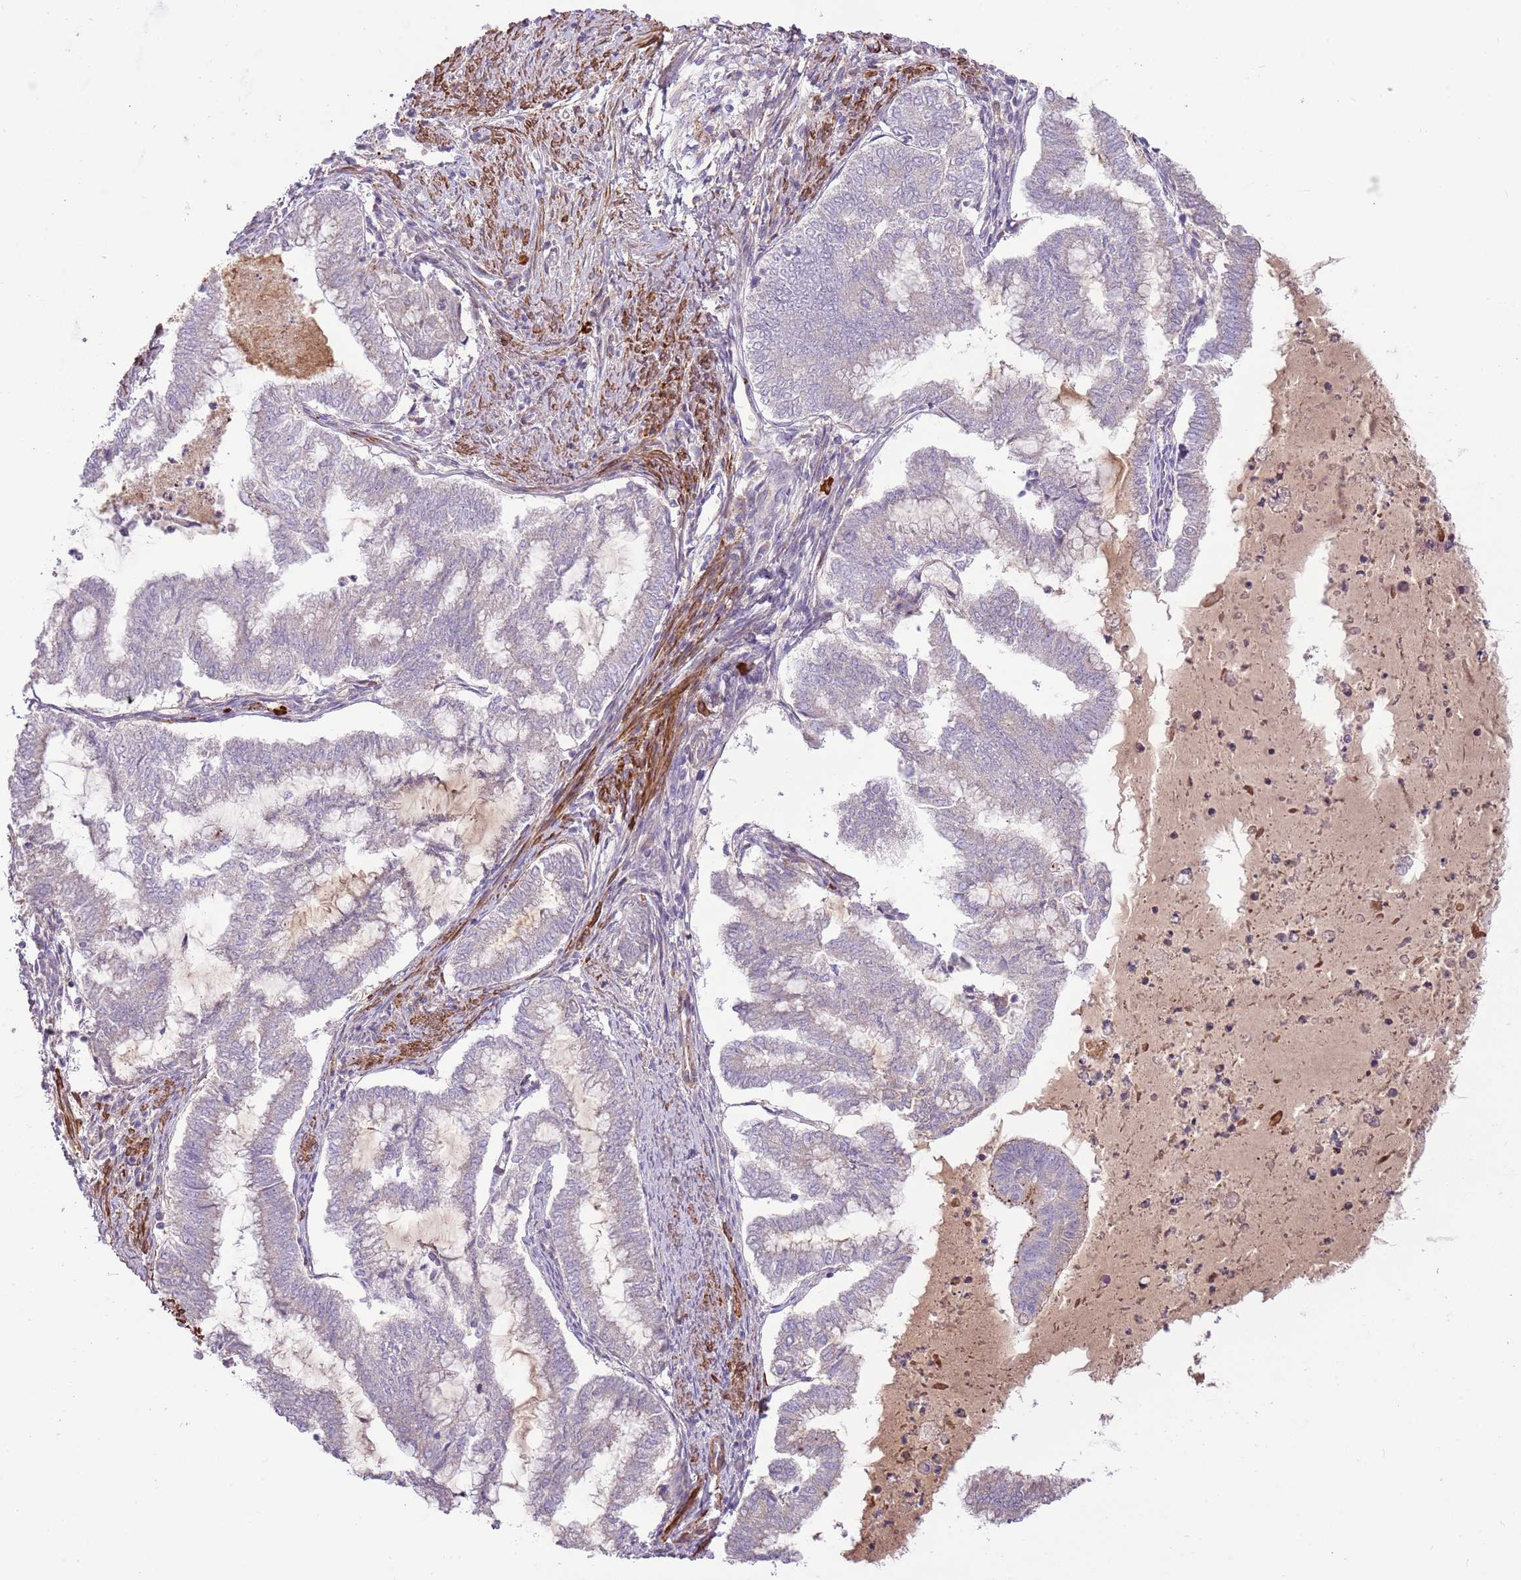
{"staining": {"intensity": "negative", "quantity": "none", "location": "none"}, "tissue": "endometrial cancer", "cell_type": "Tumor cells", "image_type": "cancer", "snomed": [{"axis": "morphology", "description": "Adenocarcinoma, NOS"}, {"axis": "topography", "description": "Endometrium"}], "caption": "IHC of human endometrial cancer displays no staining in tumor cells. (Brightfield microscopy of DAB (3,3'-diaminobenzidine) immunohistochemistry (IHC) at high magnification).", "gene": "RNF128", "patient": {"sex": "female", "age": 79}}